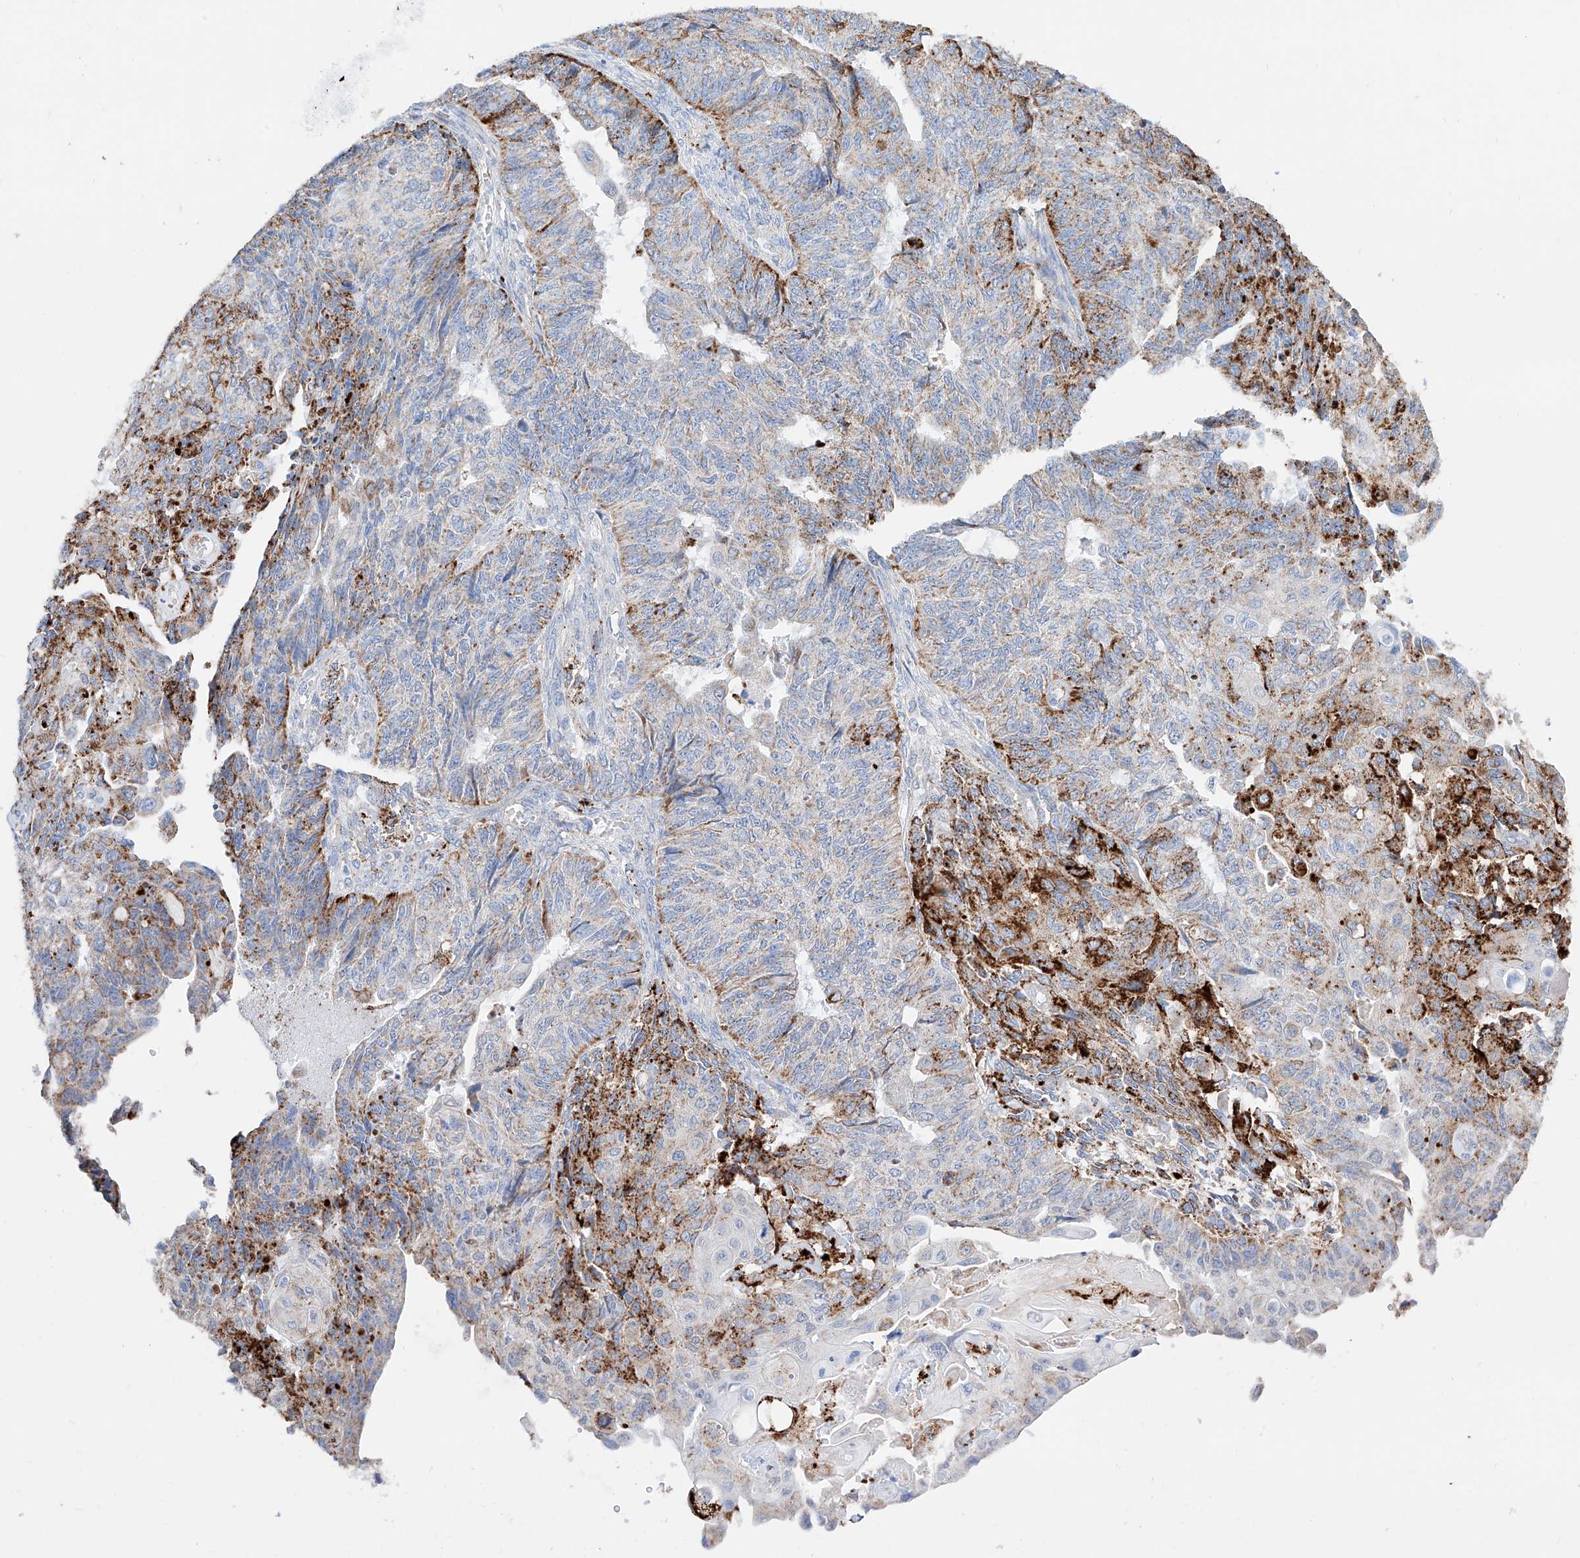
{"staining": {"intensity": "strong", "quantity": "25%-75%", "location": "cytoplasmic/membranous"}, "tissue": "endometrial cancer", "cell_type": "Tumor cells", "image_type": "cancer", "snomed": [{"axis": "morphology", "description": "Adenocarcinoma, NOS"}, {"axis": "topography", "description": "Endometrium"}], "caption": "Brown immunohistochemical staining in human endometrial cancer displays strong cytoplasmic/membranous positivity in about 25%-75% of tumor cells.", "gene": "C6orf62", "patient": {"sex": "female", "age": 32}}